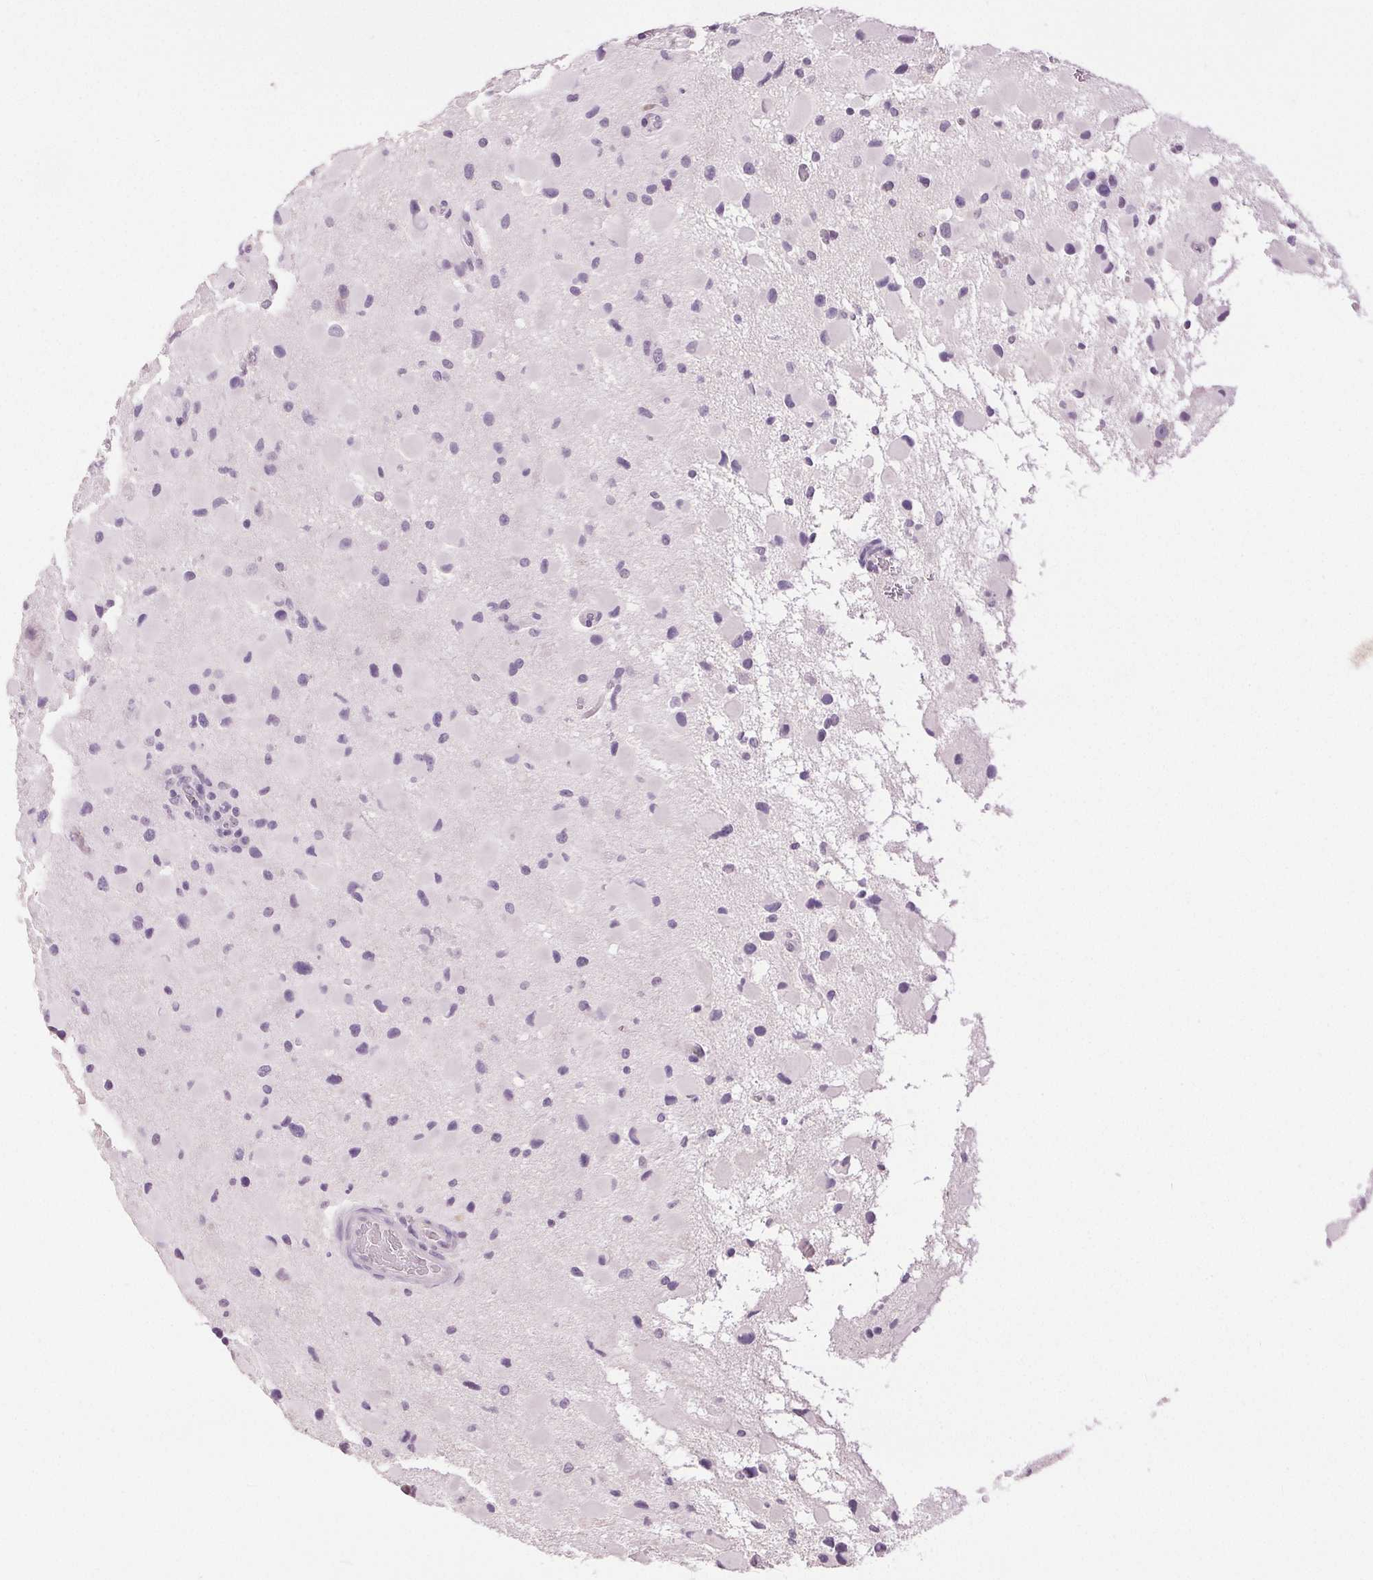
{"staining": {"intensity": "negative", "quantity": "none", "location": "none"}, "tissue": "glioma", "cell_type": "Tumor cells", "image_type": "cancer", "snomed": [{"axis": "morphology", "description": "Glioma, malignant, Low grade"}, {"axis": "topography", "description": "Brain"}], "caption": "Immunohistochemistry histopathology image of neoplastic tissue: human glioma stained with DAB (3,3'-diaminobenzidine) demonstrates no significant protein expression in tumor cells. (DAB immunohistochemistry (IHC), high magnification).", "gene": "DSG3", "patient": {"sex": "female", "age": 32}}